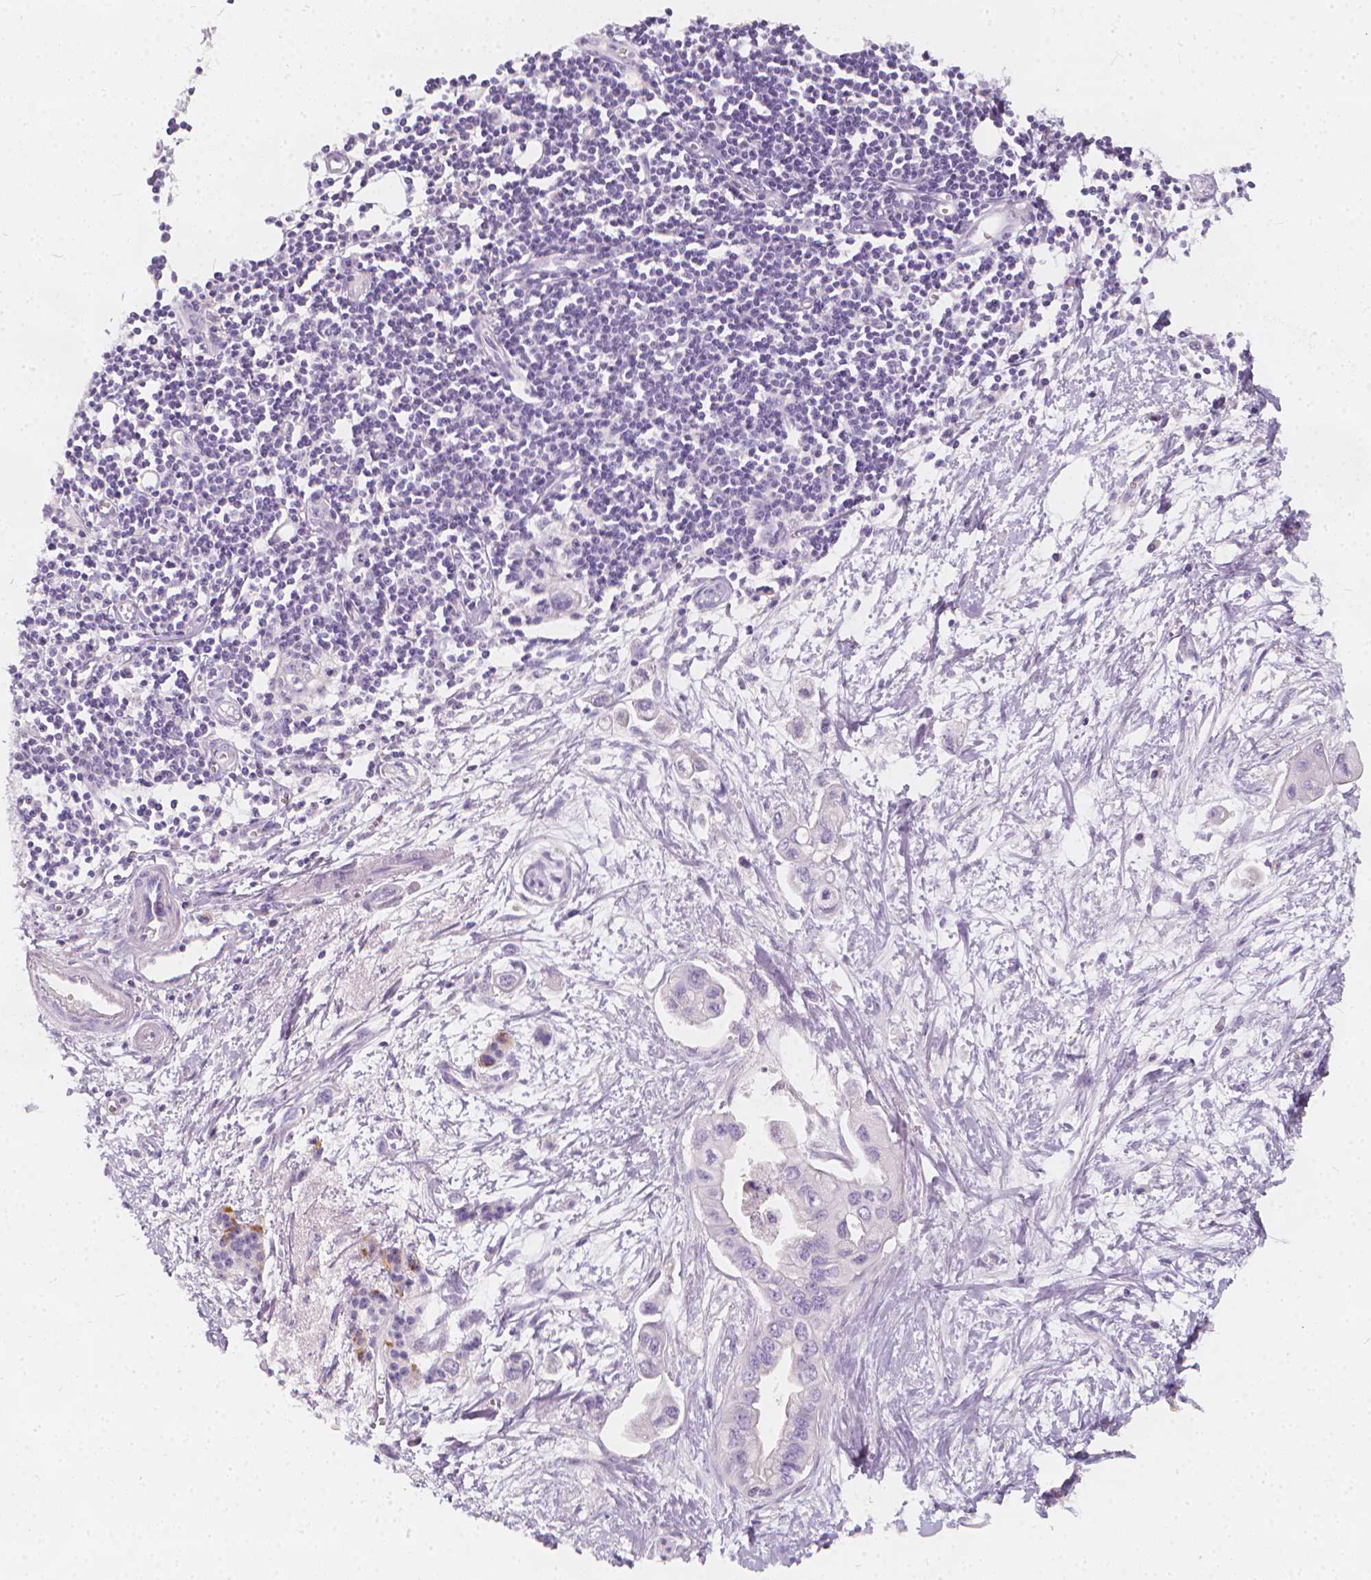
{"staining": {"intensity": "negative", "quantity": "none", "location": "none"}, "tissue": "pancreatic cancer", "cell_type": "Tumor cells", "image_type": "cancer", "snomed": [{"axis": "morphology", "description": "Adenocarcinoma, NOS"}, {"axis": "topography", "description": "Pancreas"}], "caption": "Immunohistochemistry photomicrograph of neoplastic tissue: pancreatic cancer stained with DAB shows no significant protein expression in tumor cells. (DAB IHC, high magnification).", "gene": "RBFOX1", "patient": {"sex": "male", "age": 60}}